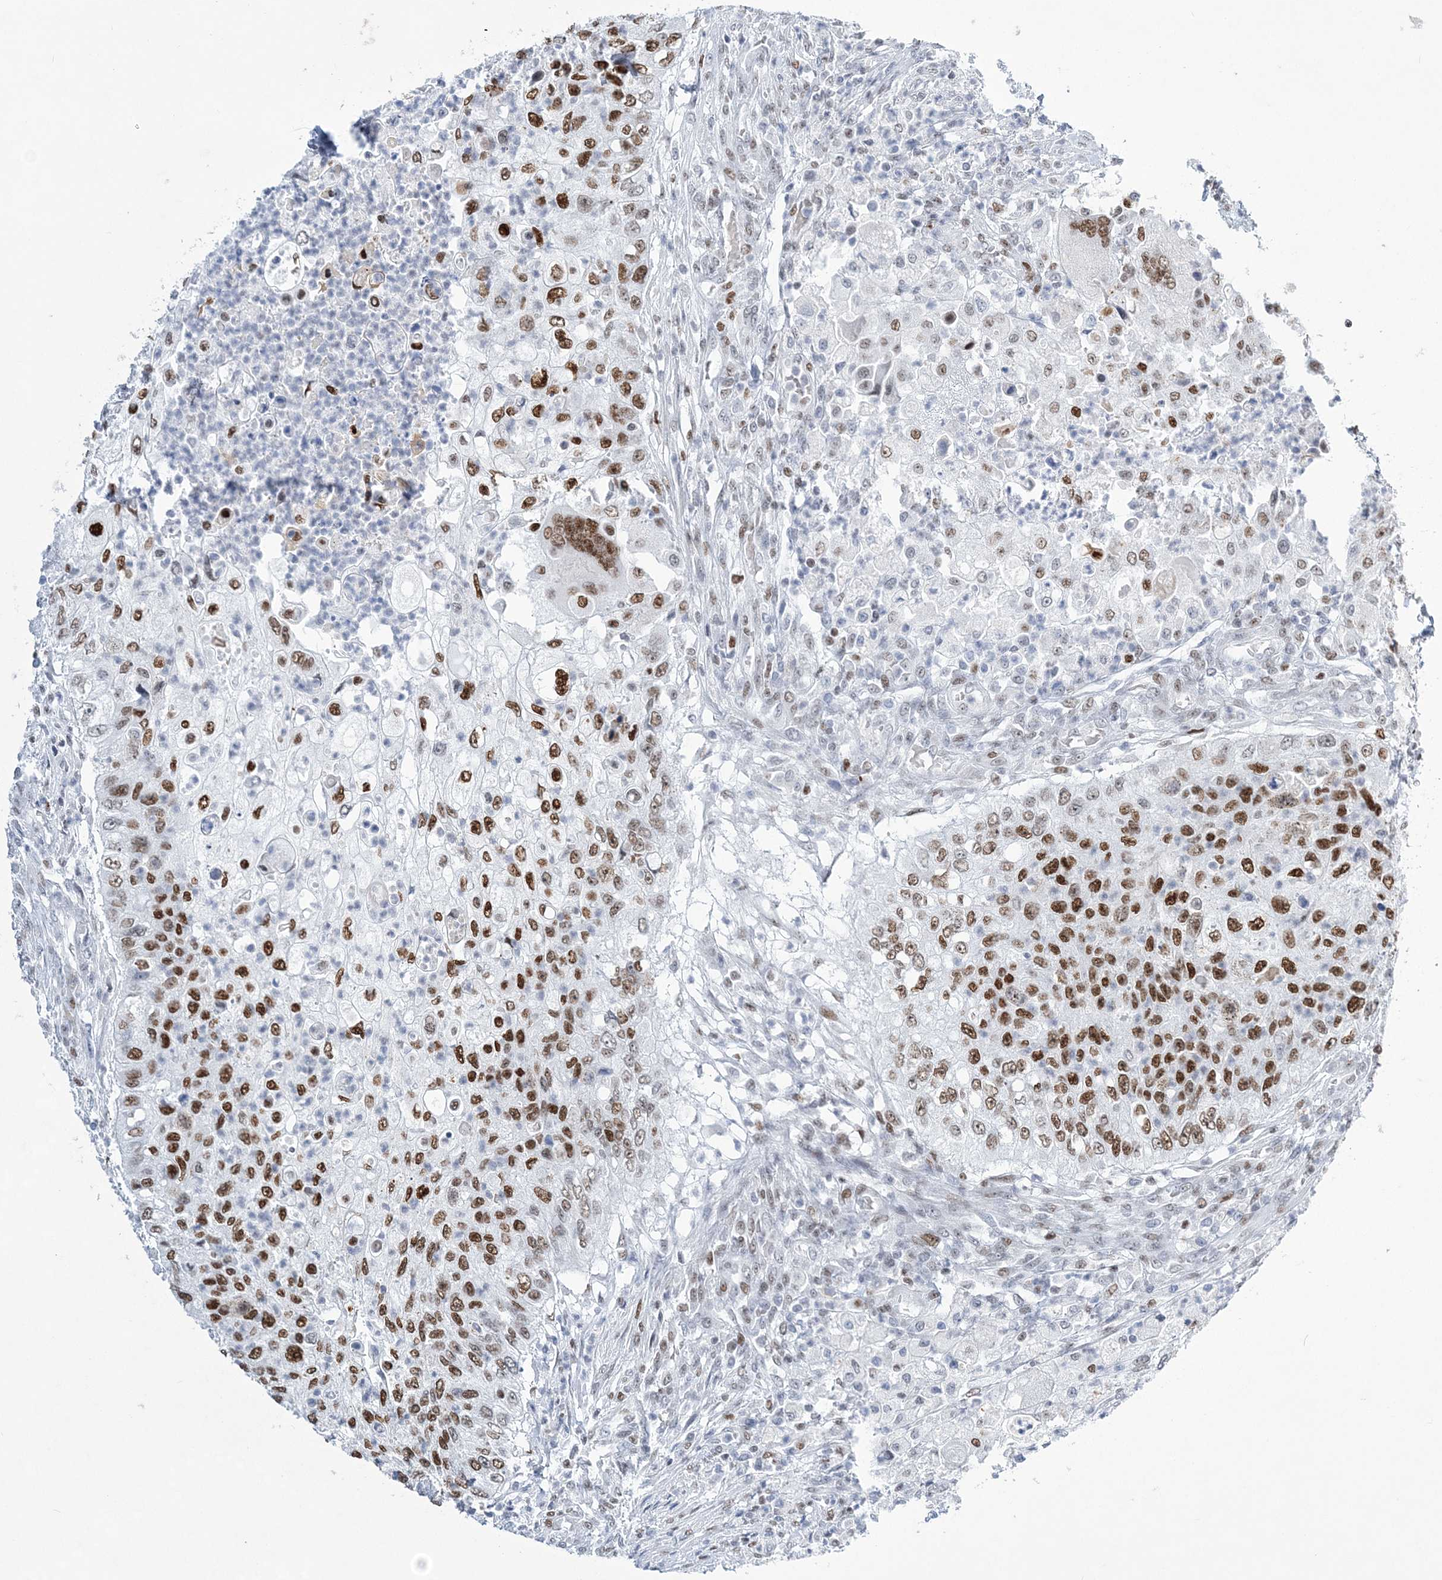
{"staining": {"intensity": "strong", "quantity": "25%-75%", "location": "nuclear"}, "tissue": "urothelial cancer", "cell_type": "Tumor cells", "image_type": "cancer", "snomed": [{"axis": "morphology", "description": "Urothelial carcinoma, High grade"}, {"axis": "topography", "description": "Urinary bladder"}], "caption": "A micrograph of human urothelial cancer stained for a protein shows strong nuclear brown staining in tumor cells.", "gene": "ZBTB7A", "patient": {"sex": "female", "age": 60}}